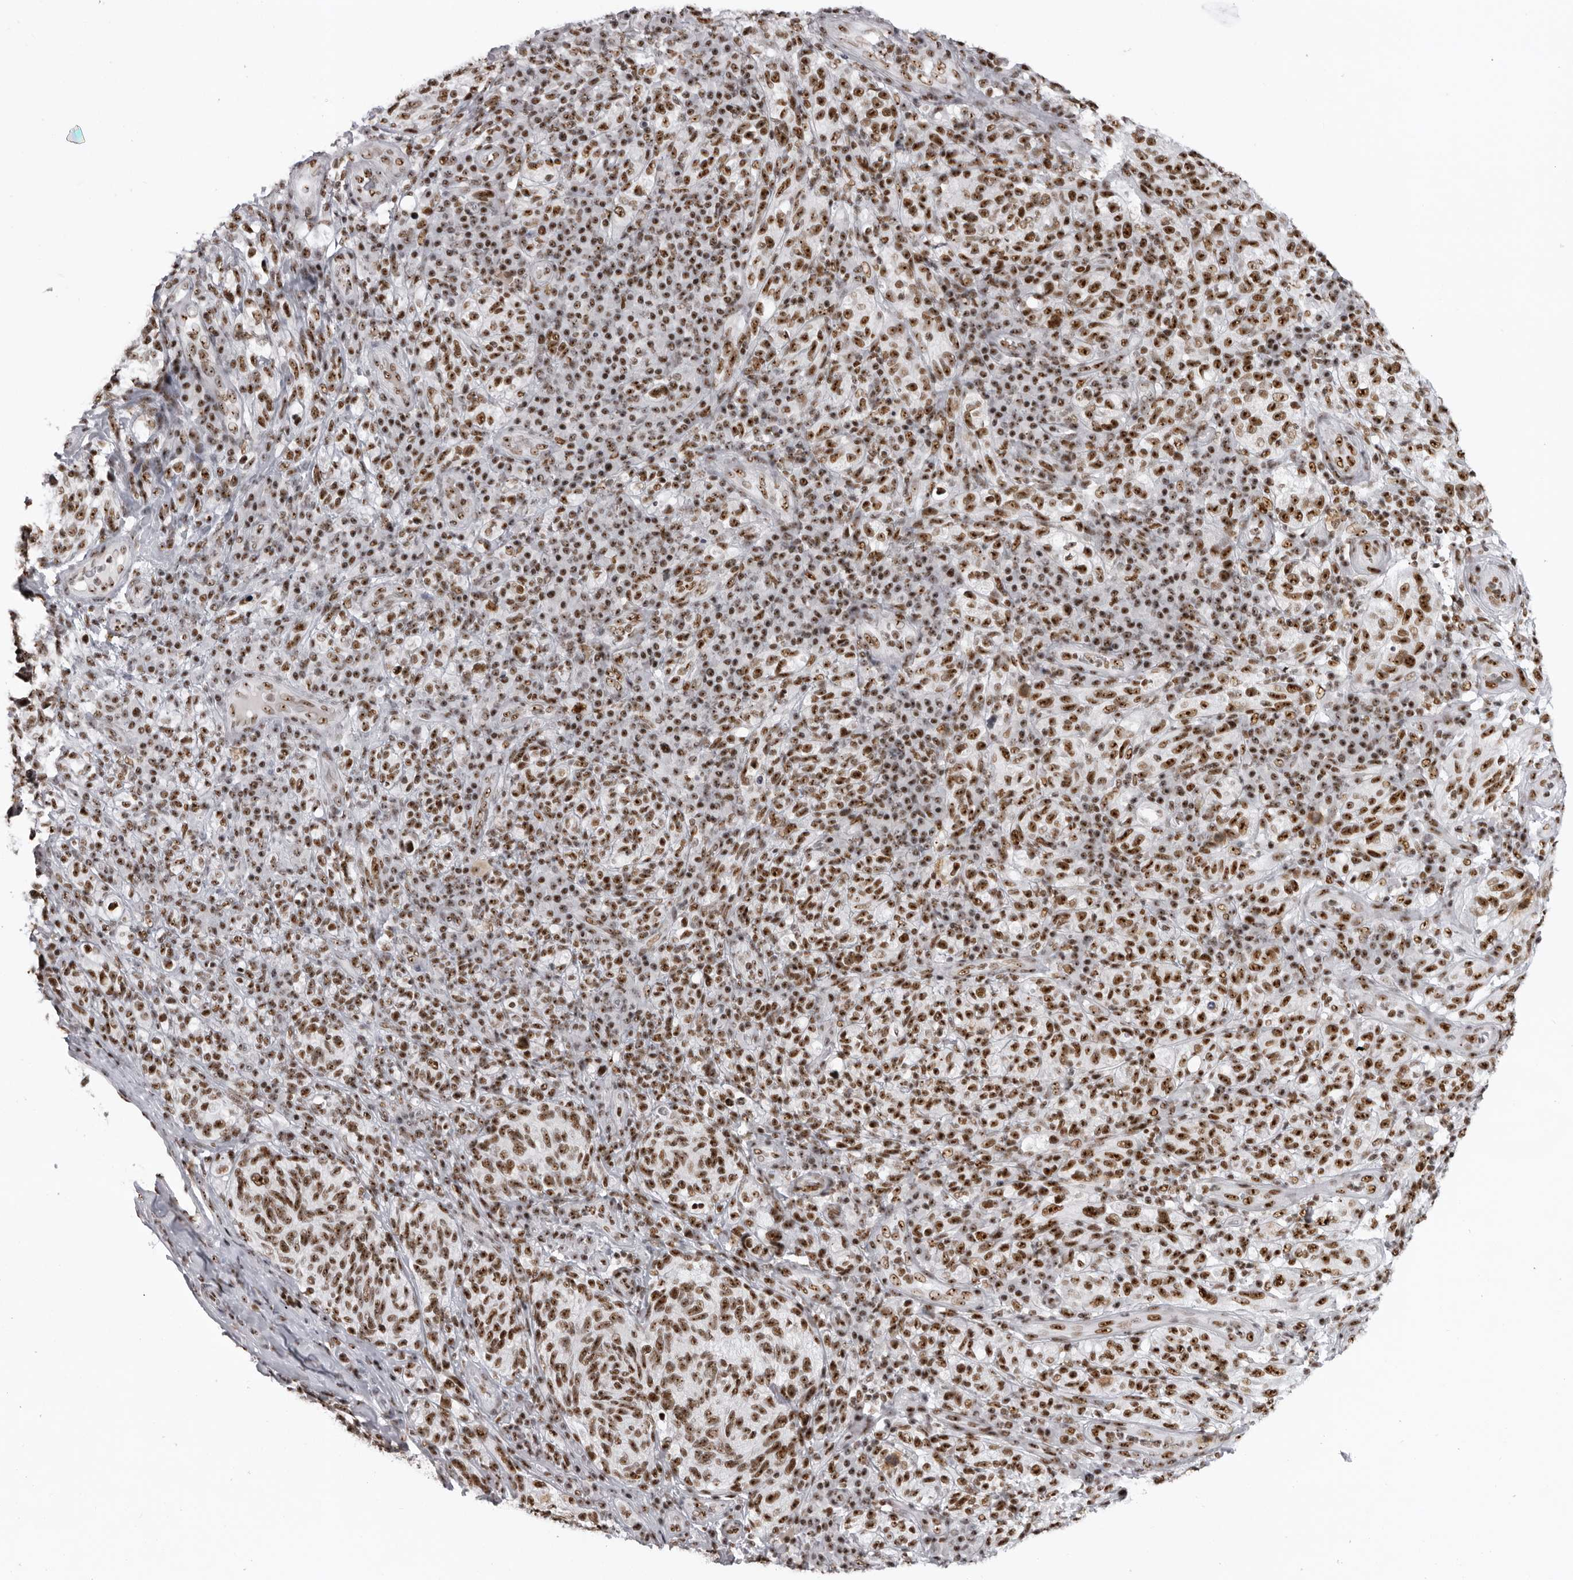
{"staining": {"intensity": "strong", "quantity": ">75%", "location": "nuclear"}, "tissue": "melanoma", "cell_type": "Tumor cells", "image_type": "cancer", "snomed": [{"axis": "morphology", "description": "Malignant melanoma, NOS"}, {"axis": "topography", "description": "Skin"}], "caption": "Human melanoma stained with a protein marker displays strong staining in tumor cells.", "gene": "DHX9", "patient": {"sex": "female", "age": 73}}